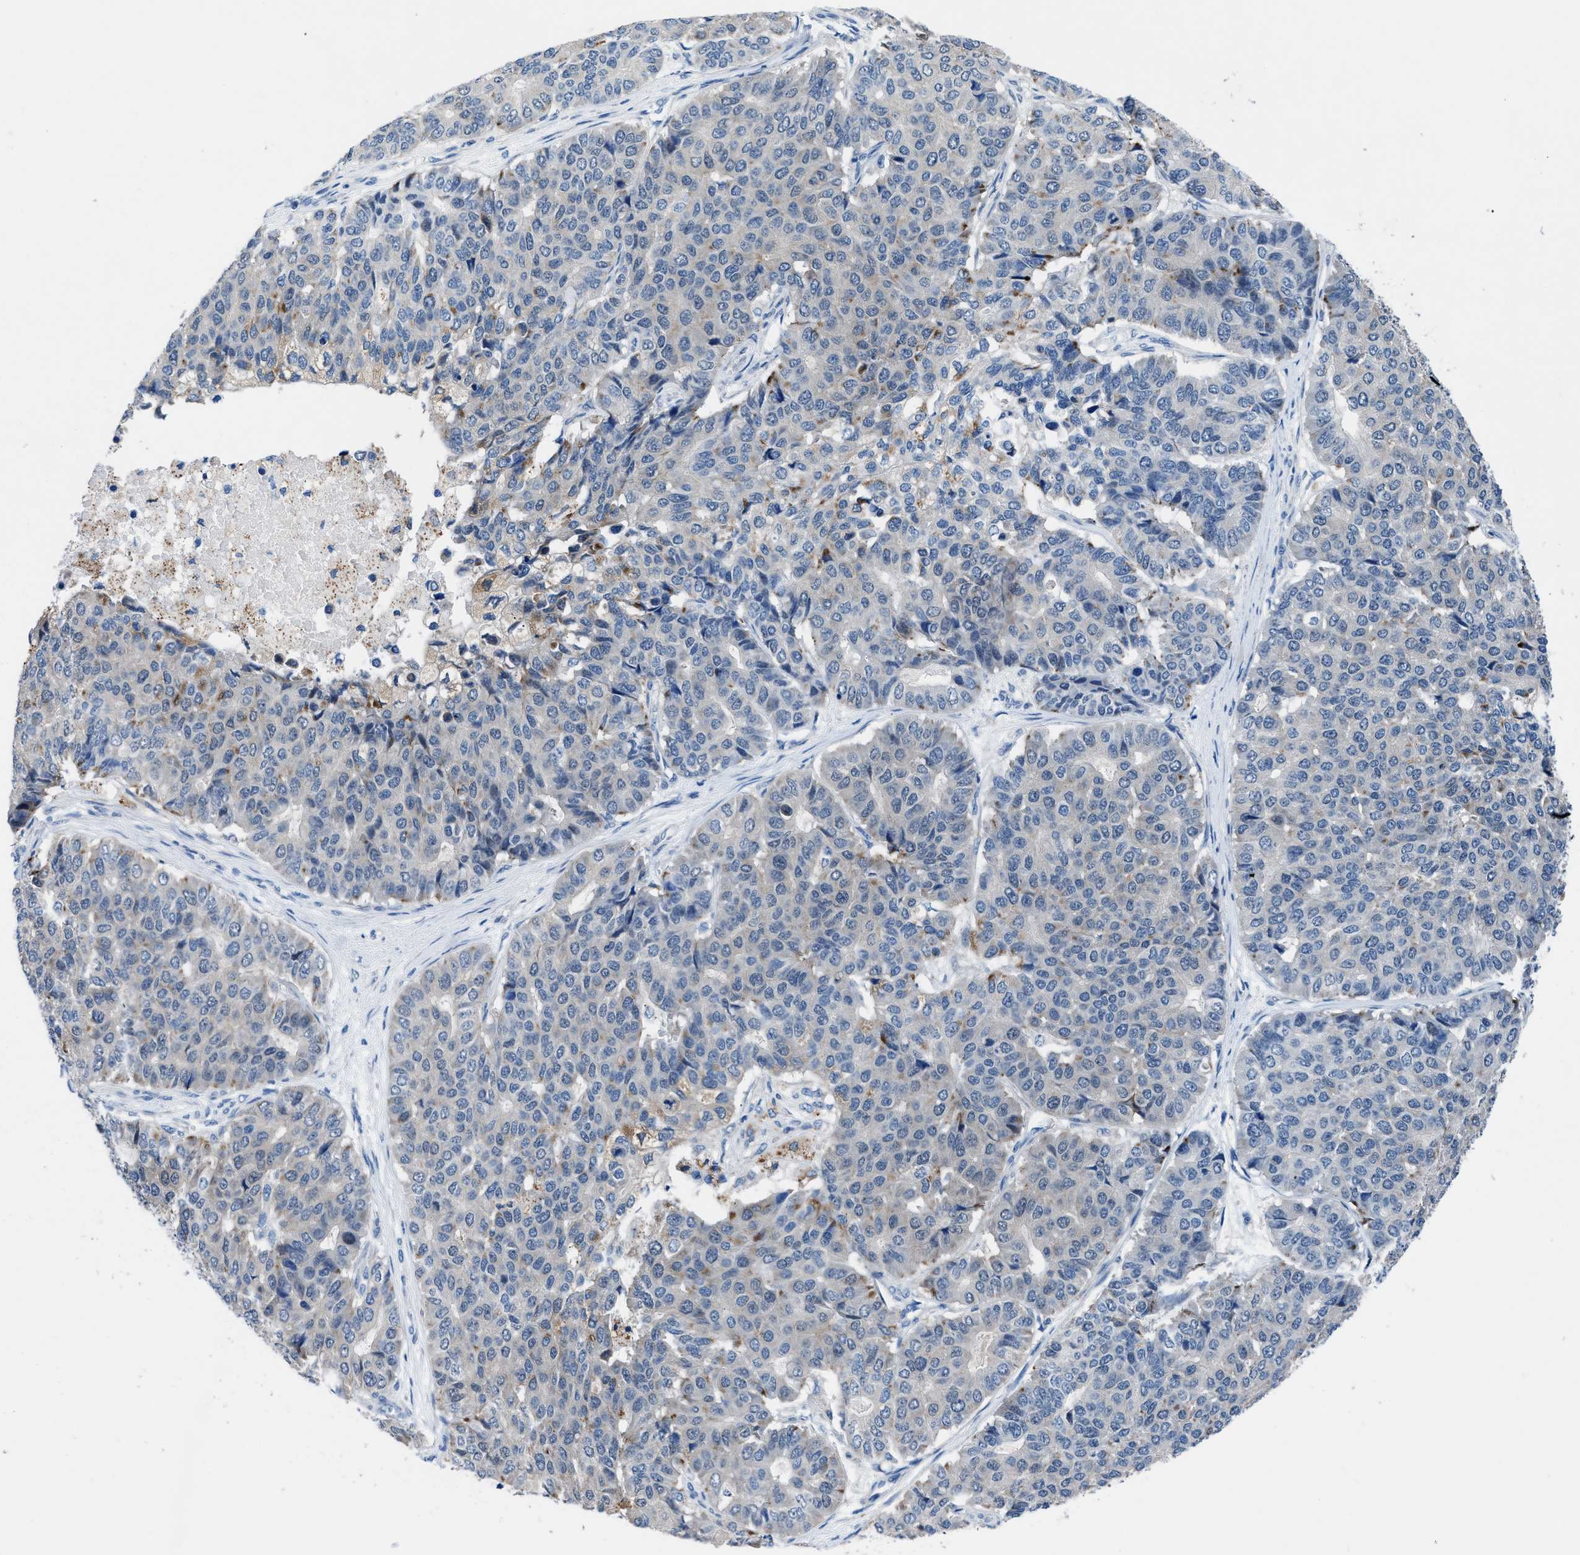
{"staining": {"intensity": "weak", "quantity": "<25%", "location": "cytoplasmic/membranous"}, "tissue": "pancreatic cancer", "cell_type": "Tumor cells", "image_type": "cancer", "snomed": [{"axis": "morphology", "description": "Adenocarcinoma, NOS"}, {"axis": "topography", "description": "Pancreas"}], "caption": "Pancreatic cancer (adenocarcinoma) was stained to show a protein in brown. There is no significant staining in tumor cells.", "gene": "UAP1", "patient": {"sex": "male", "age": 50}}